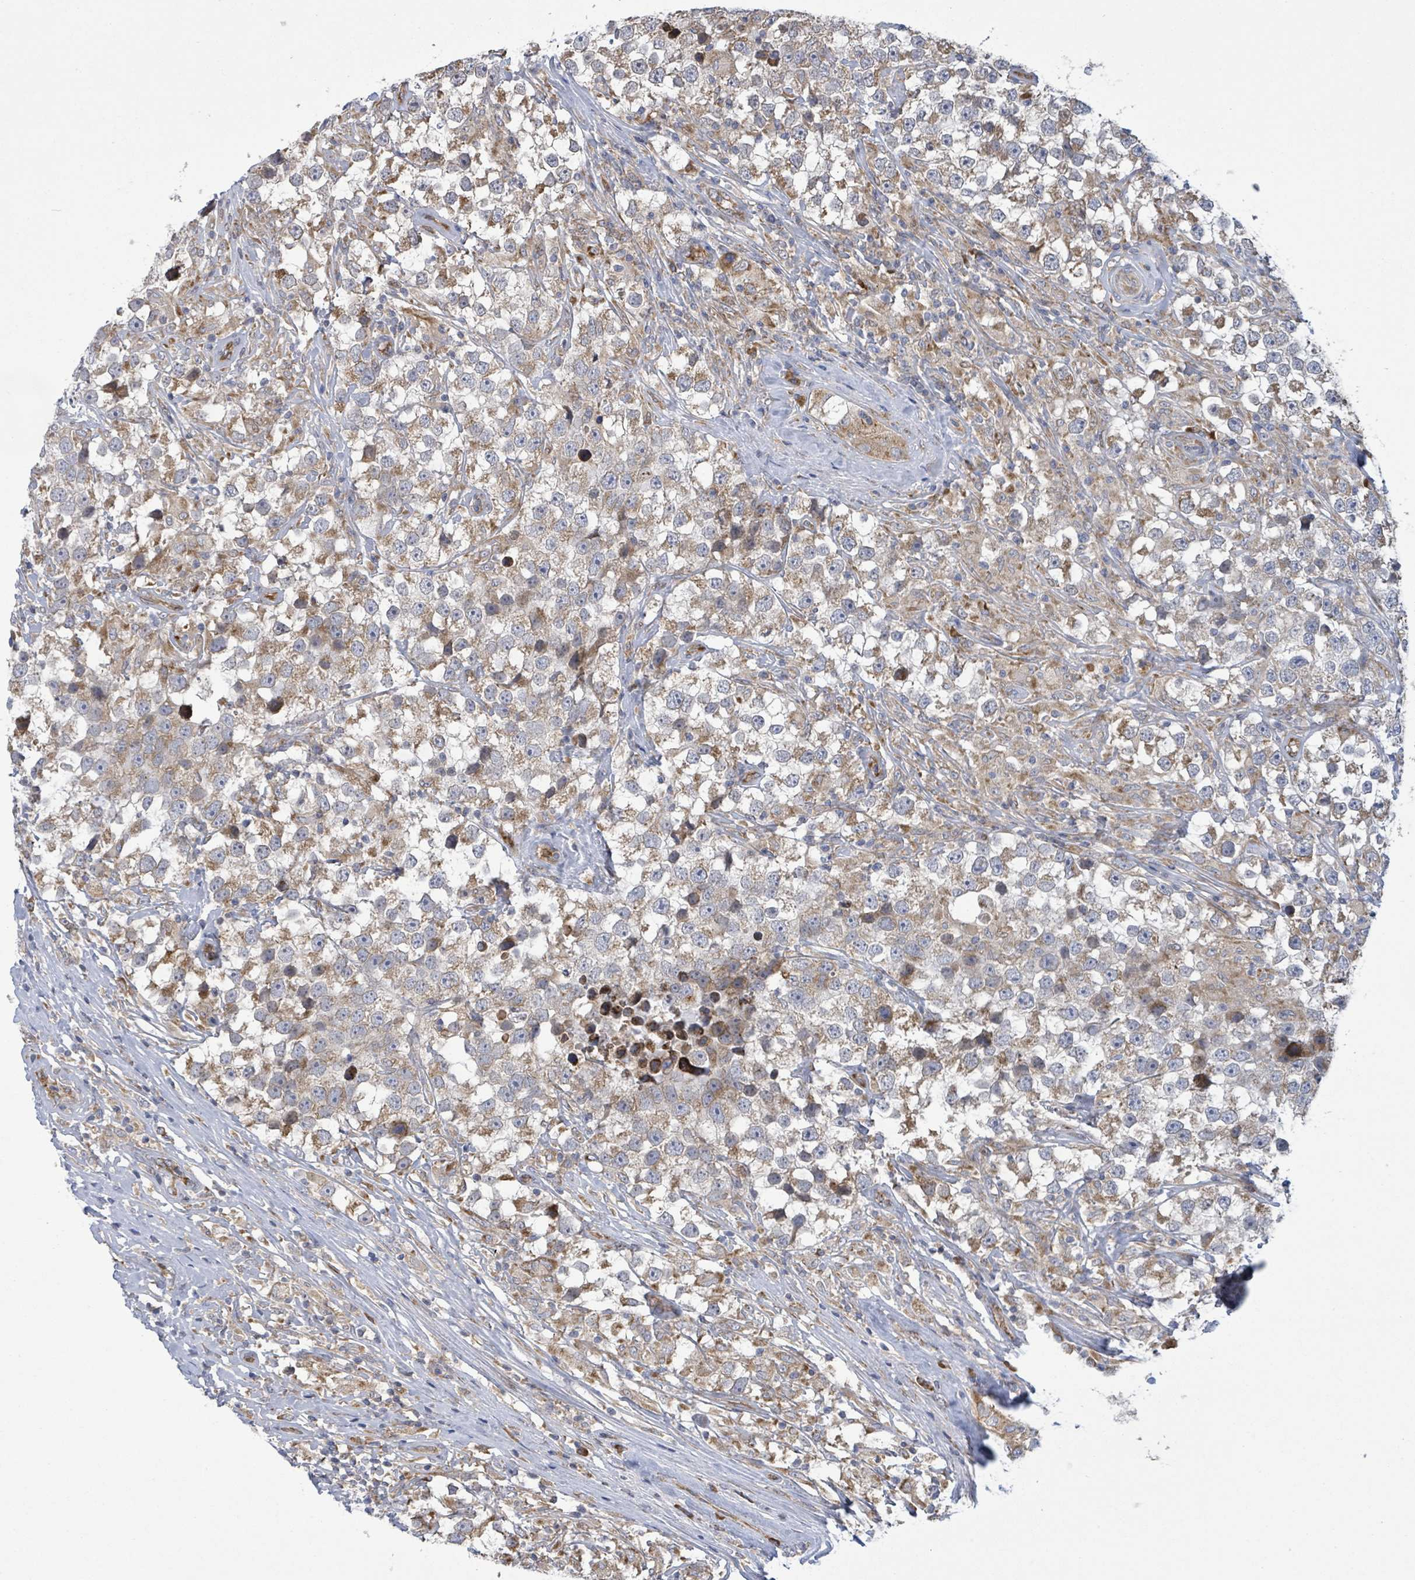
{"staining": {"intensity": "moderate", "quantity": "25%-75%", "location": "cytoplasmic/membranous"}, "tissue": "testis cancer", "cell_type": "Tumor cells", "image_type": "cancer", "snomed": [{"axis": "morphology", "description": "Seminoma, NOS"}, {"axis": "topography", "description": "Testis"}], "caption": "Testis cancer (seminoma) stained with a protein marker reveals moderate staining in tumor cells.", "gene": "NOMO1", "patient": {"sex": "male", "age": 46}}